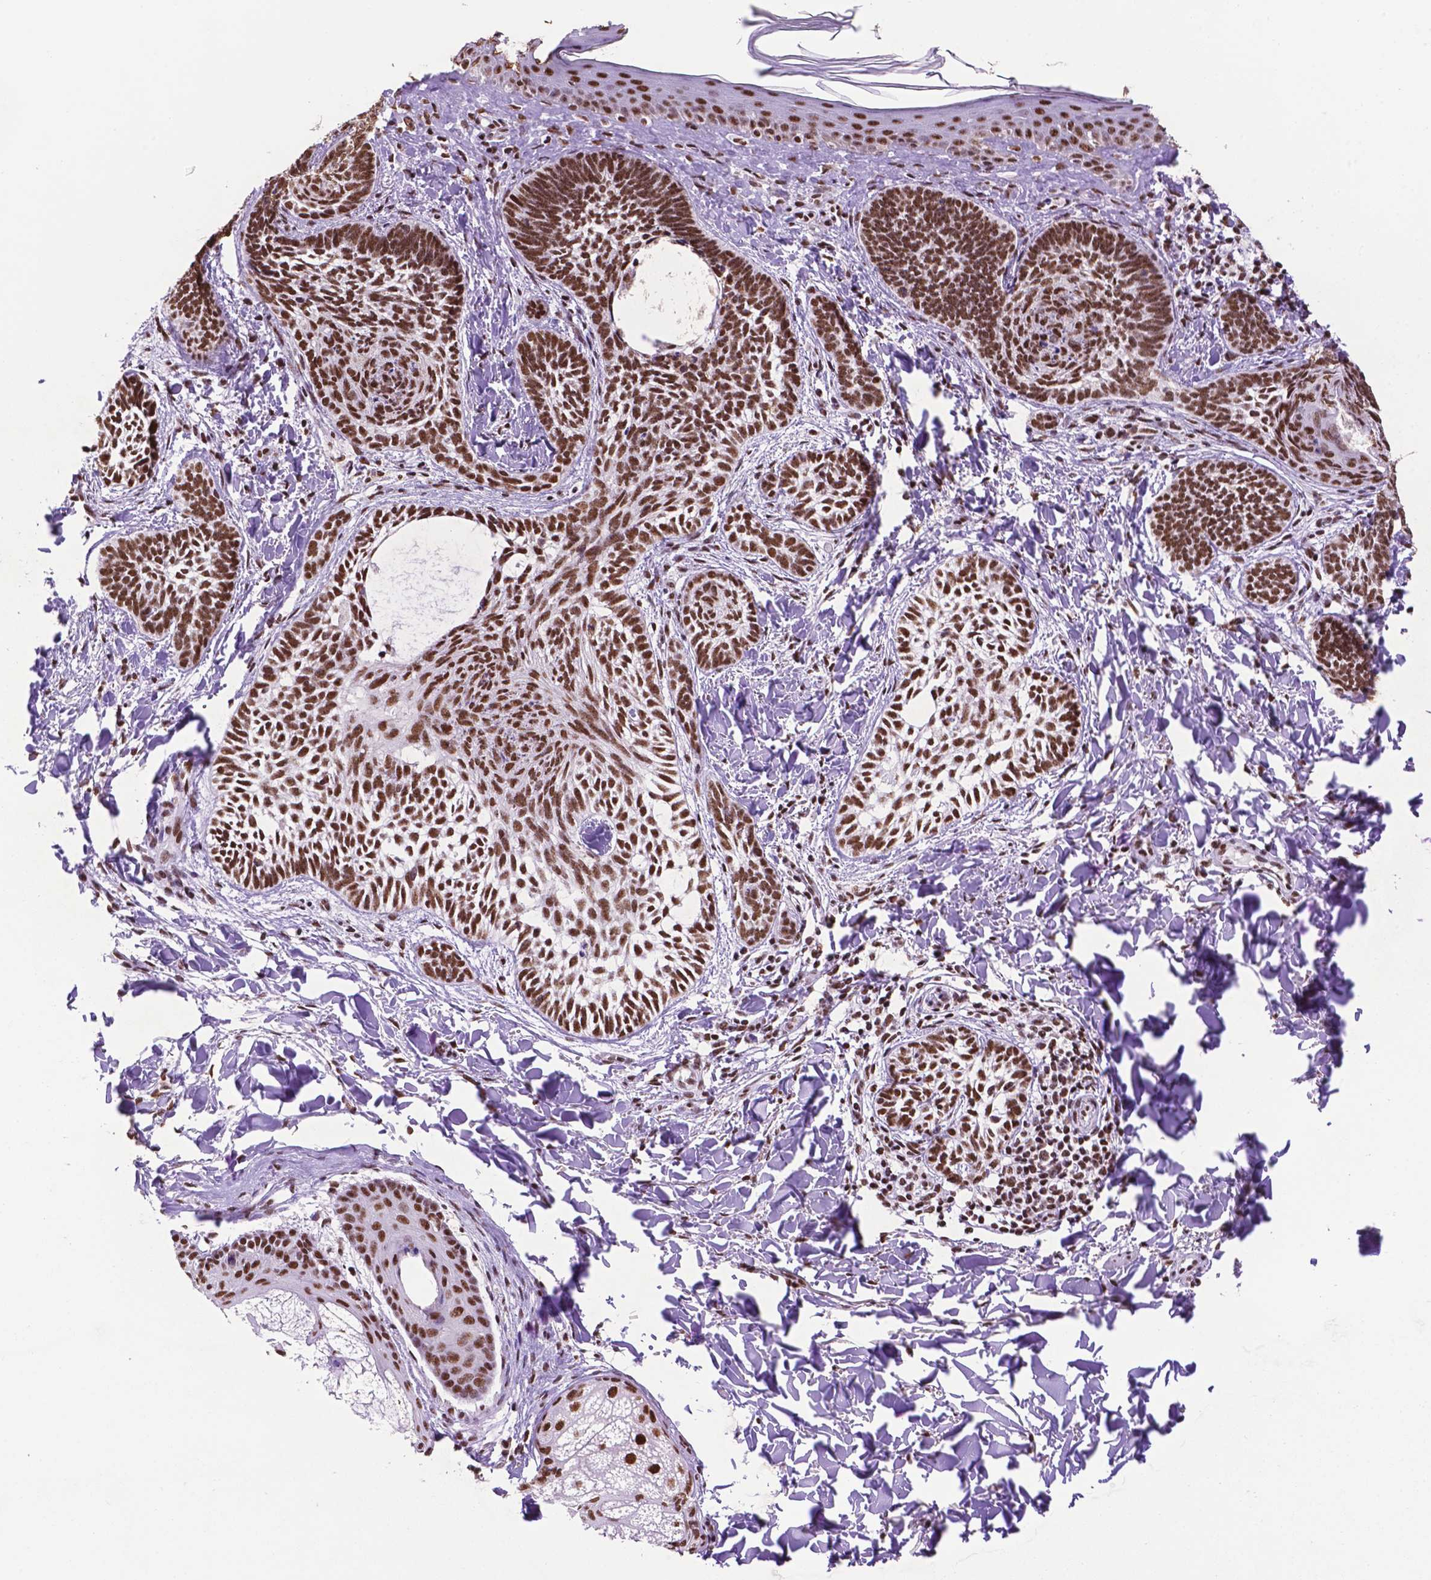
{"staining": {"intensity": "strong", "quantity": ">75%", "location": "nuclear"}, "tissue": "skin cancer", "cell_type": "Tumor cells", "image_type": "cancer", "snomed": [{"axis": "morphology", "description": "Normal tissue, NOS"}, {"axis": "morphology", "description": "Basal cell carcinoma"}, {"axis": "topography", "description": "Skin"}], "caption": "Skin basal cell carcinoma stained for a protein demonstrates strong nuclear positivity in tumor cells.", "gene": "CCAR2", "patient": {"sex": "male", "age": 46}}